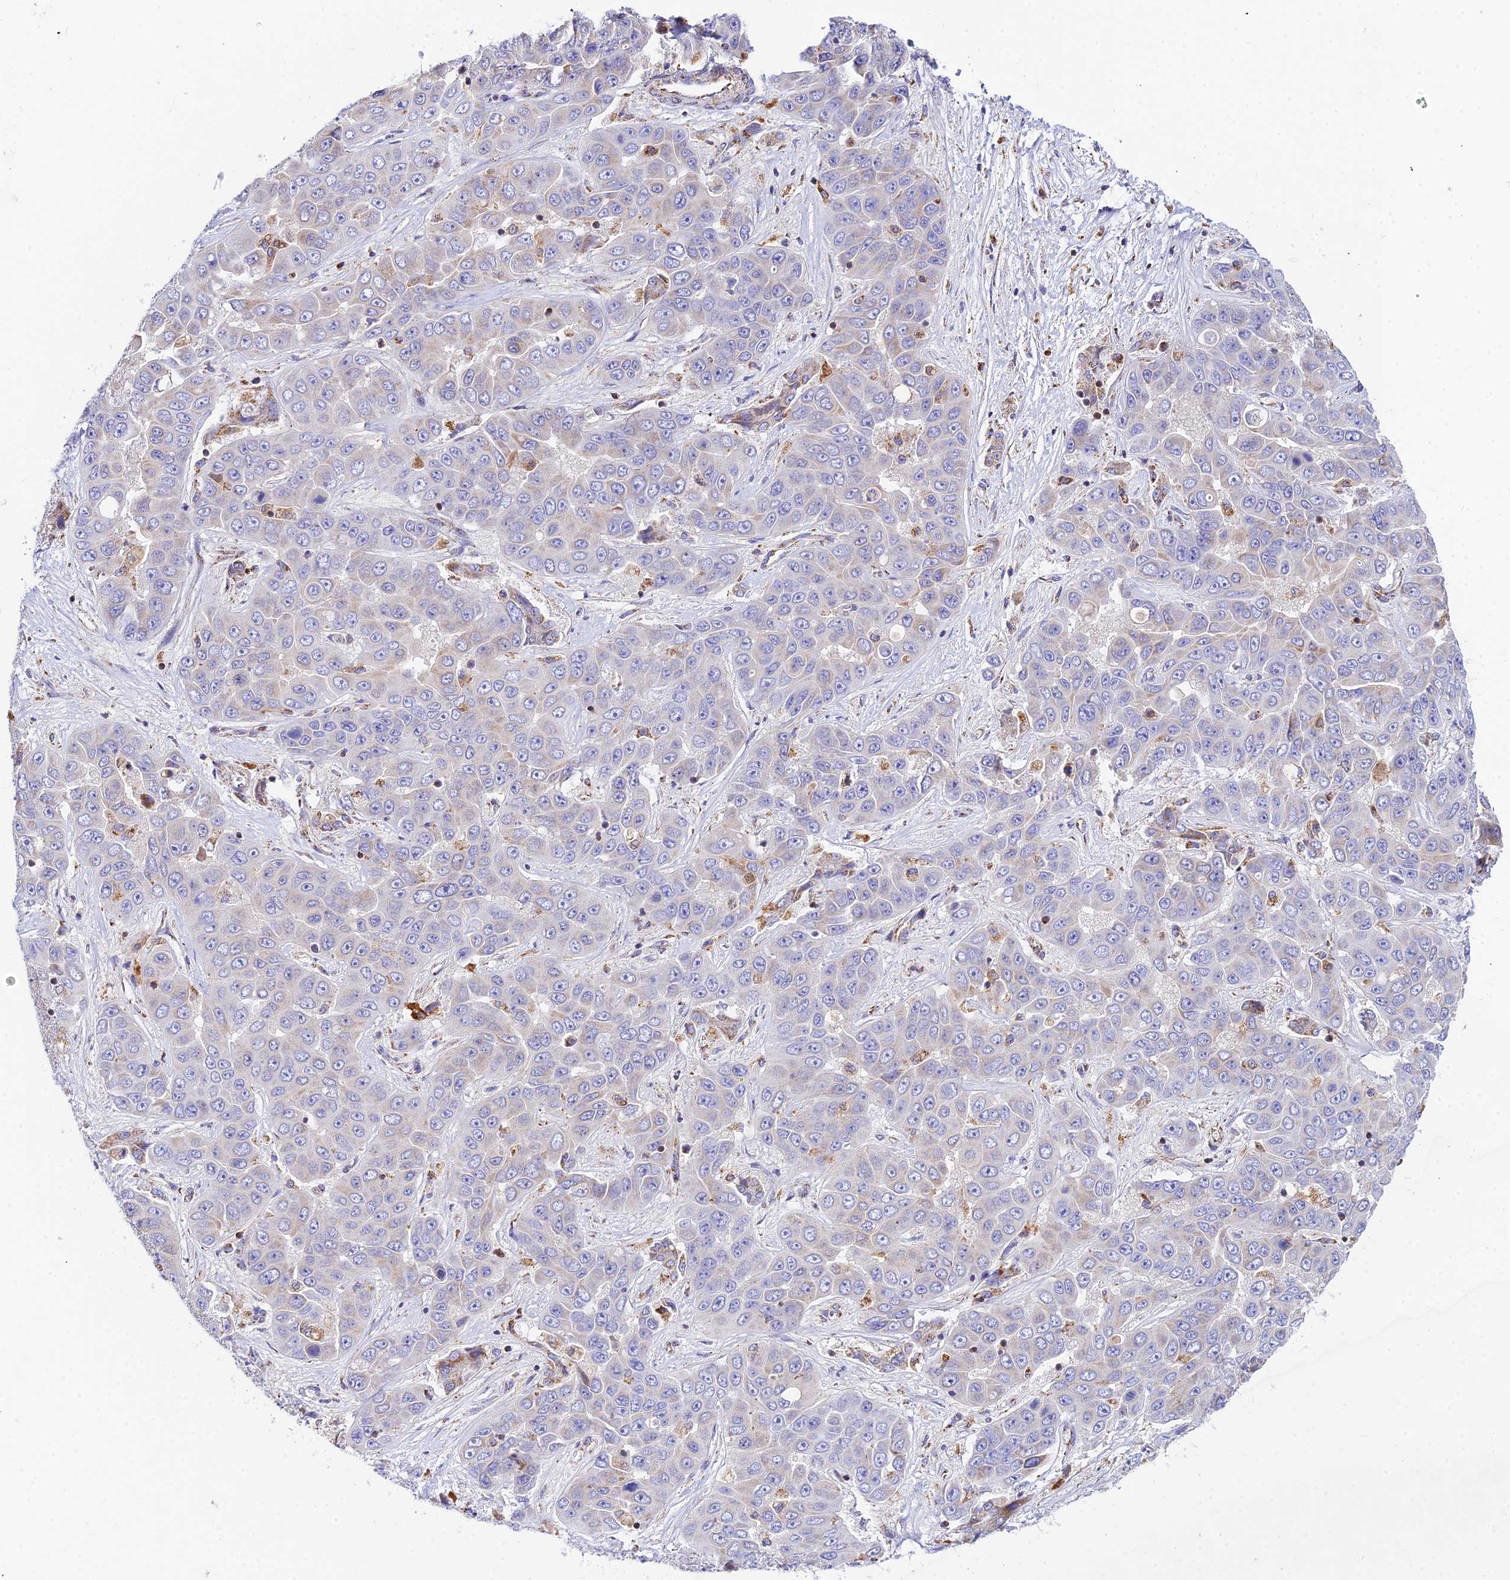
{"staining": {"intensity": "negative", "quantity": "none", "location": "none"}, "tissue": "liver cancer", "cell_type": "Tumor cells", "image_type": "cancer", "snomed": [{"axis": "morphology", "description": "Cholangiocarcinoma"}, {"axis": "topography", "description": "Liver"}], "caption": "Immunohistochemistry (IHC) image of neoplastic tissue: human cholangiocarcinoma (liver) stained with DAB demonstrates no significant protein positivity in tumor cells.", "gene": "NIPSNAP3A", "patient": {"sex": "female", "age": 52}}